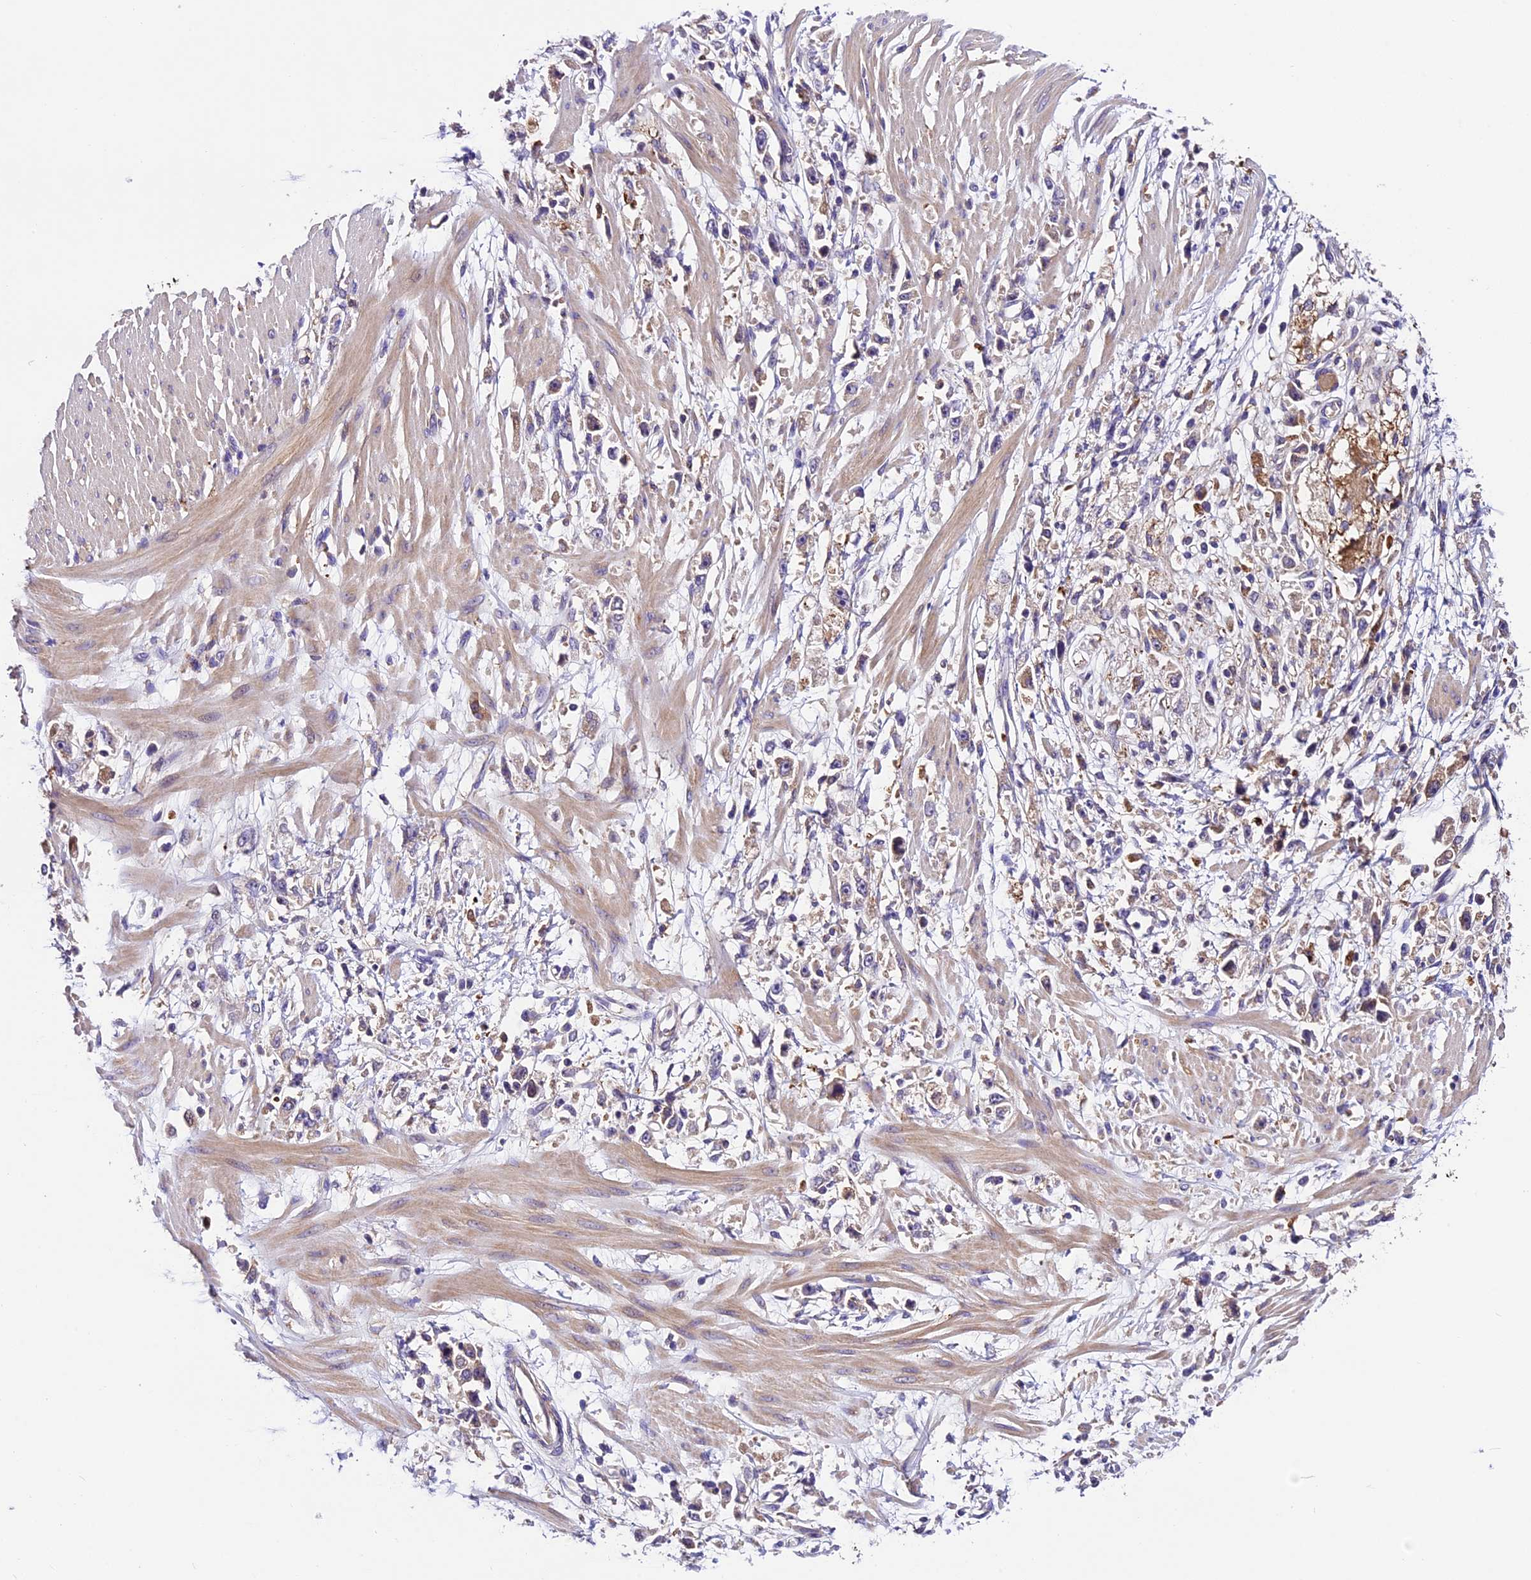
{"staining": {"intensity": "negative", "quantity": "none", "location": "none"}, "tissue": "stomach cancer", "cell_type": "Tumor cells", "image_type": "cancer", "snomed": [{"axis": "morphology", "description": "Adenocarcinoma, NOS"}, {"axis": "topography", "description": "Stomach"}], "caption": "Immunohistochemistry (IHC) micrograph of human stomach cancer stained for a protein (brown), which shows no positivity in tumor cells.", "gene": "CILP2", "patient": {"sex": "female", "age": 59}}